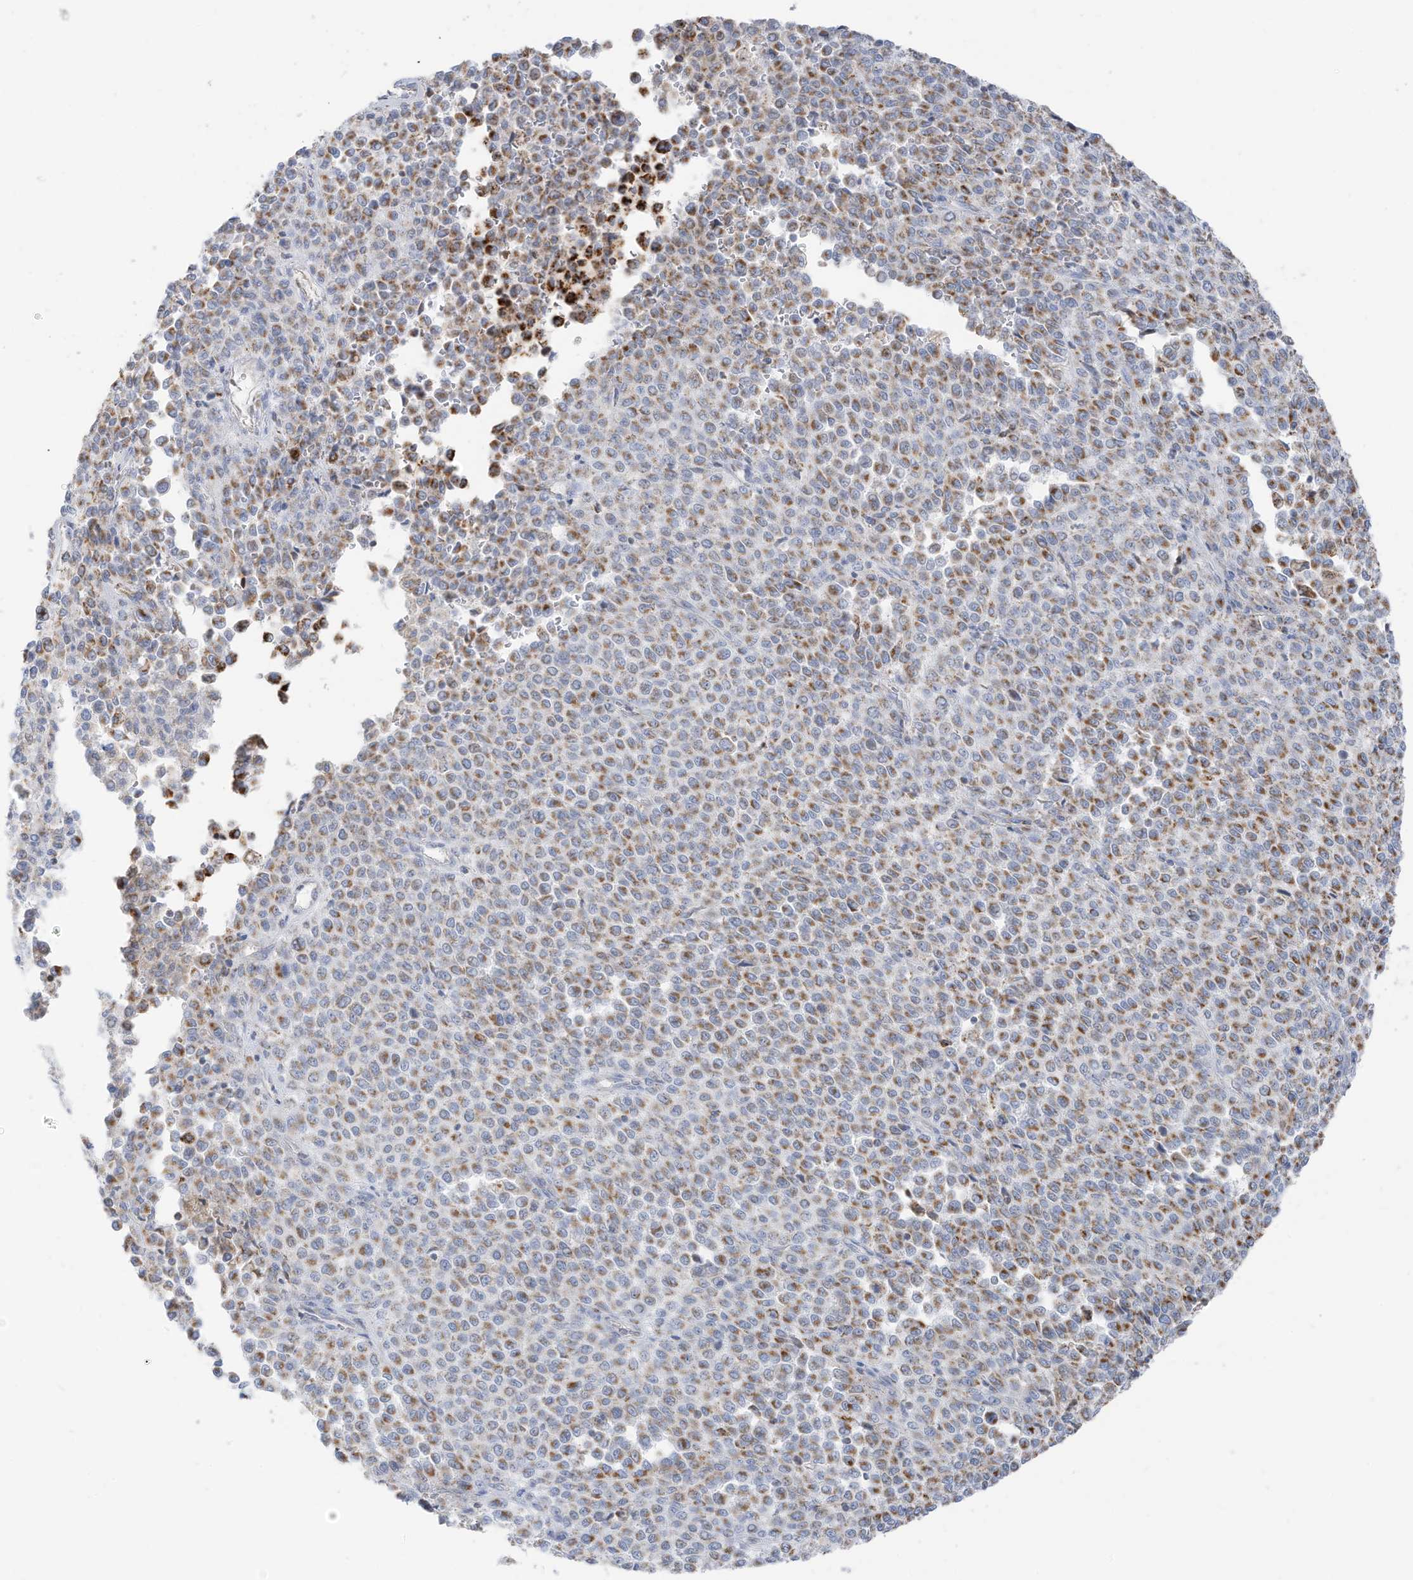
{"staining": {"intensity": "moderate", "quantity": "25%-75%", "location": "cytoplasmic/membranous"}, "tissue": "melanoma", "cell_type": "Tumor cells", "image_type": "cancer", "snomed": [{"axis": "morphology", "description": "Malignant melanoma, Metastatic site"}, {"axis": "topography", "description": "Pancreas"}], "caption": "A medium amount of moderate cytoplasmic/membranous expression is identified in approximately 25%-75% of tumor cells in malignant melanoma (metastatic site) tissue. The staining was performed using DAB (3,3'-diaminobenzidine), with brown indicating positive protein expression. Nuclei are stained blue with hematoxylin.", "gene": "ETHE1", "patient": {"sex": "female", "age": 30}}